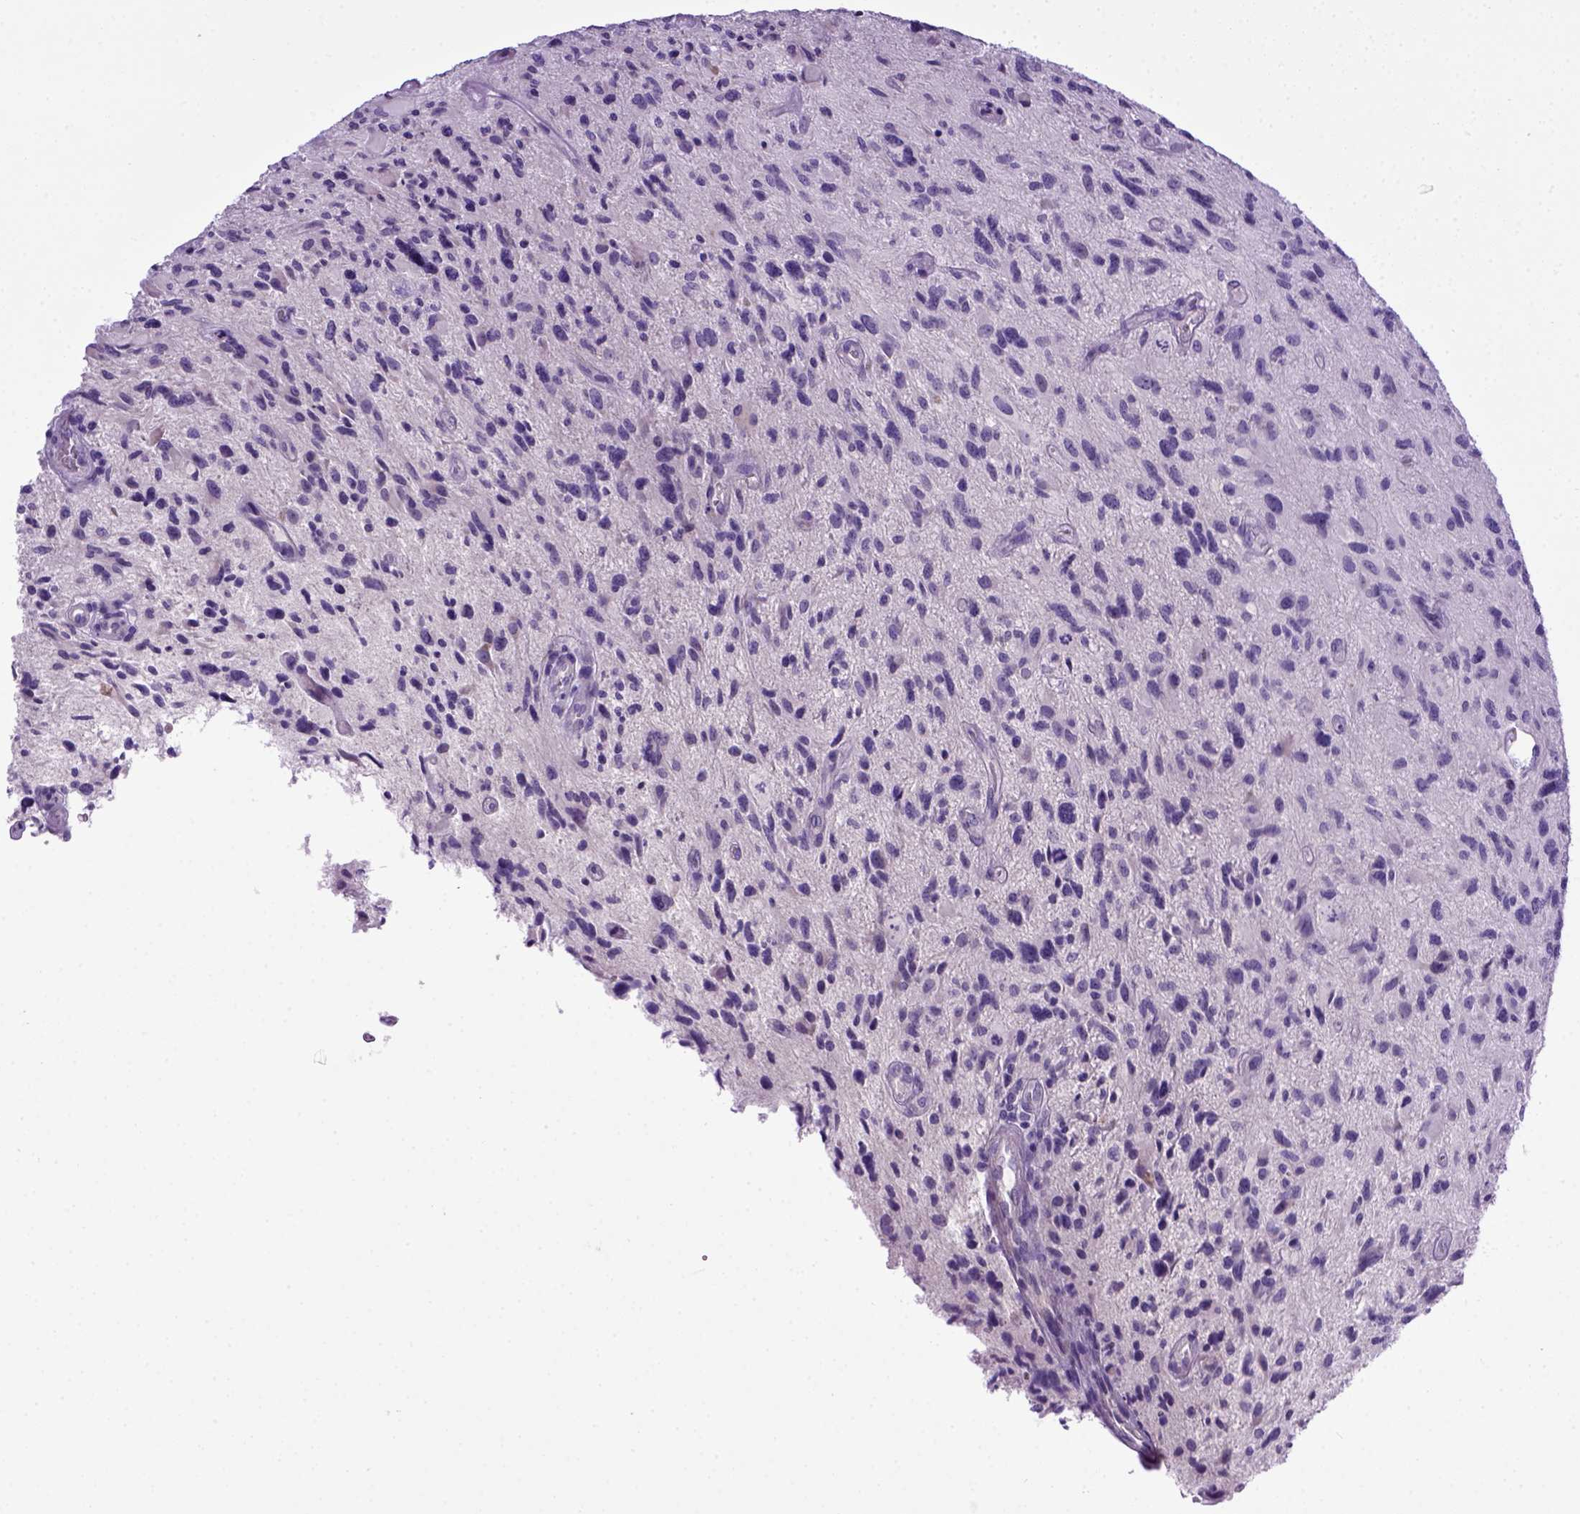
{"staining": {"intensity": "negative", "quantity": "none", "location": "none"}, "tissue": "glioma", "cell_type": "Tumor cells", "image_type": "cancer", "snomed": [{"axis": "morphology", "description": "Glioma, malignant, NOS"}, {"axis": "morphology", "description": "Glioma, malignant, High grade"}, {"axis": "topography", "description": "Brain"}], "caption": "Immunohistochemistry (IHC) histopathology image of human glioma stained for a protein (brown), which demonstrates no positivity in tumor cells.", "gene": "CDH1", "patient": {"sex": "female", "age": 71}}